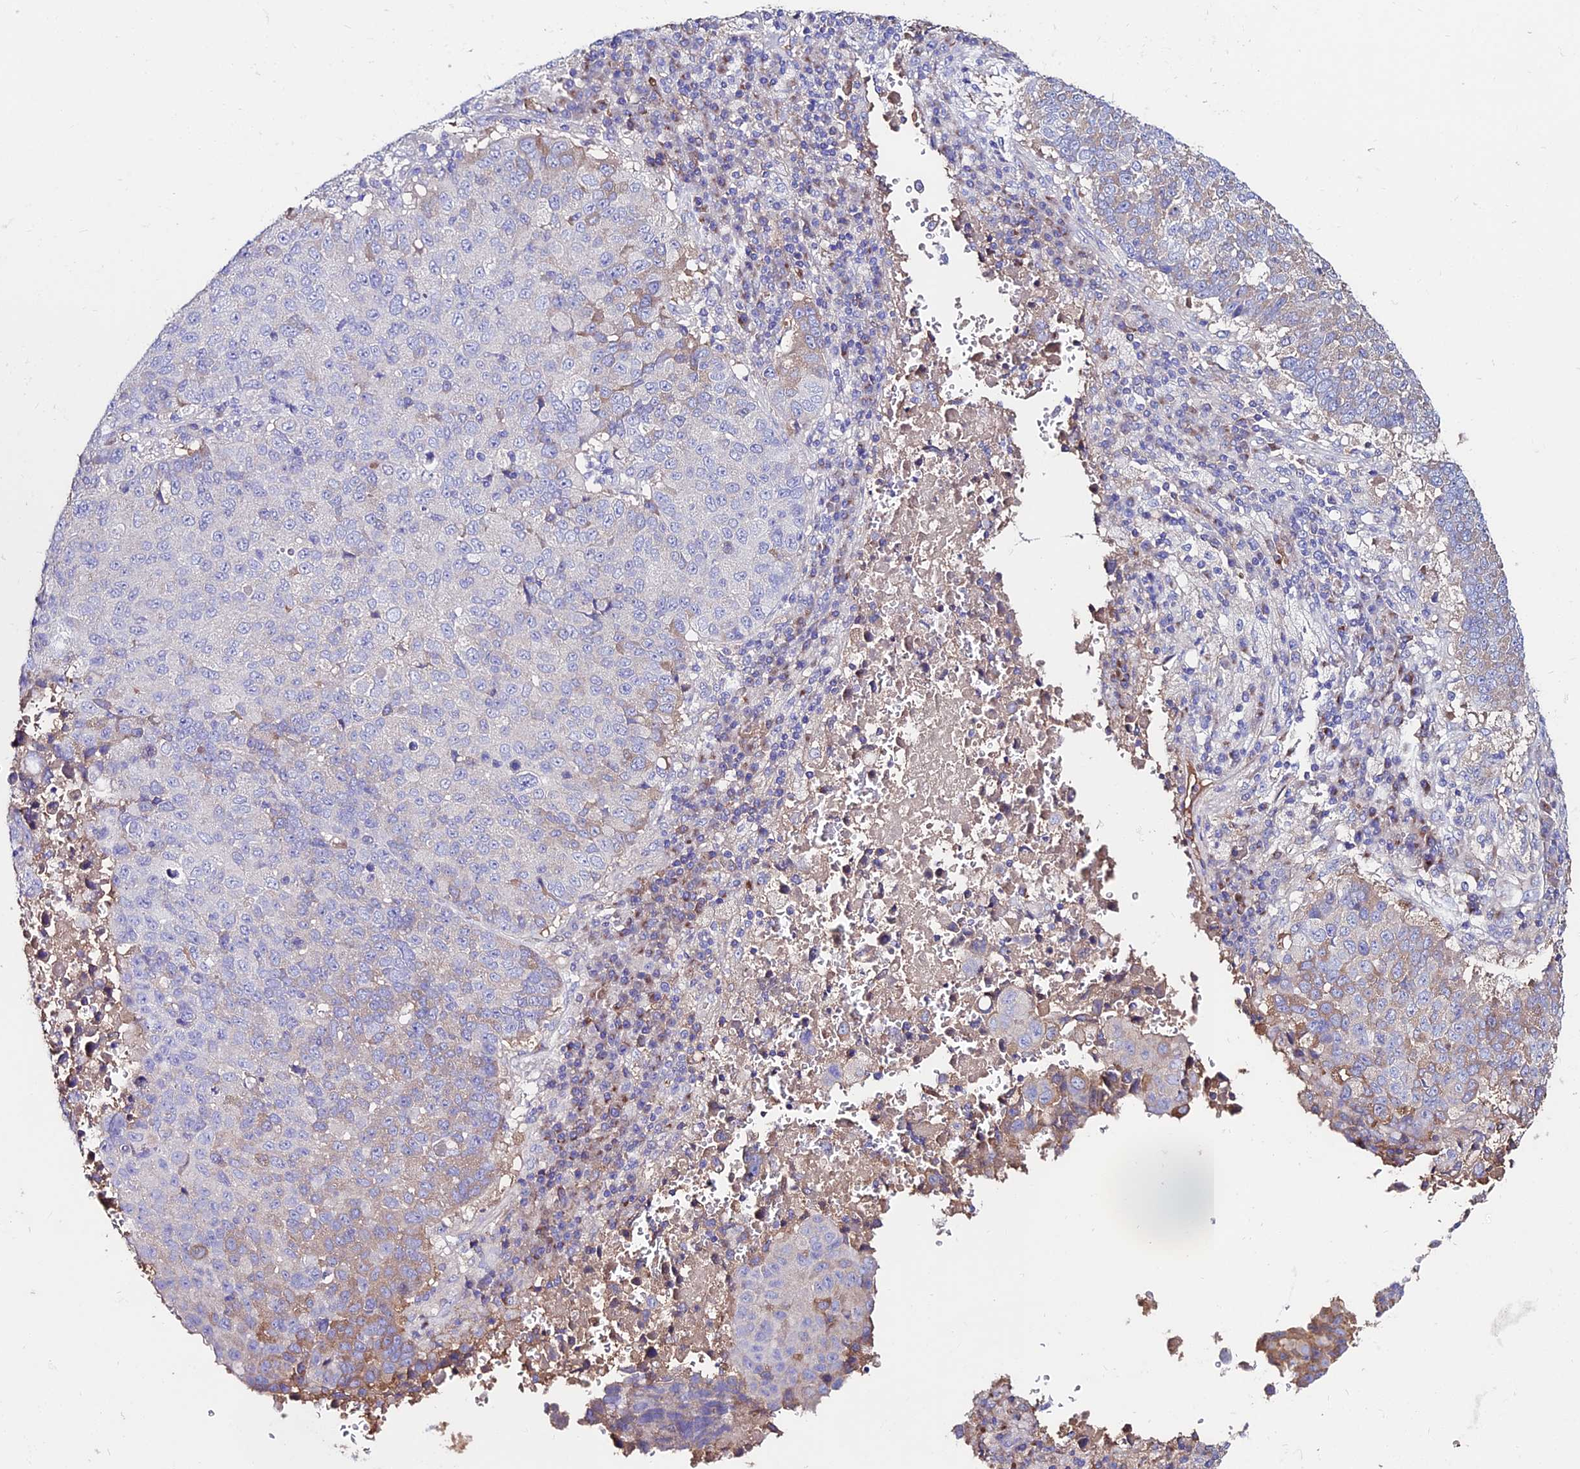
{"staining": {"intensity": "negative", "quantity": "none", "location": "none"}, "tissue": "lung cancer", "cell_type": "Tumor cells", "image_type": "cancer", "snomed": [{"axis": "morphology", "description": "Squamous cell carcinoma, NOS"}, {"axis": "topography", "description": "Lung"}], "caption": "A micrograph of human squamous cell carcinoma (lung) is negative for staining in tumor cells.", "gene": "SLC25A16", "patient": {"sex": "male", "age": 73}}